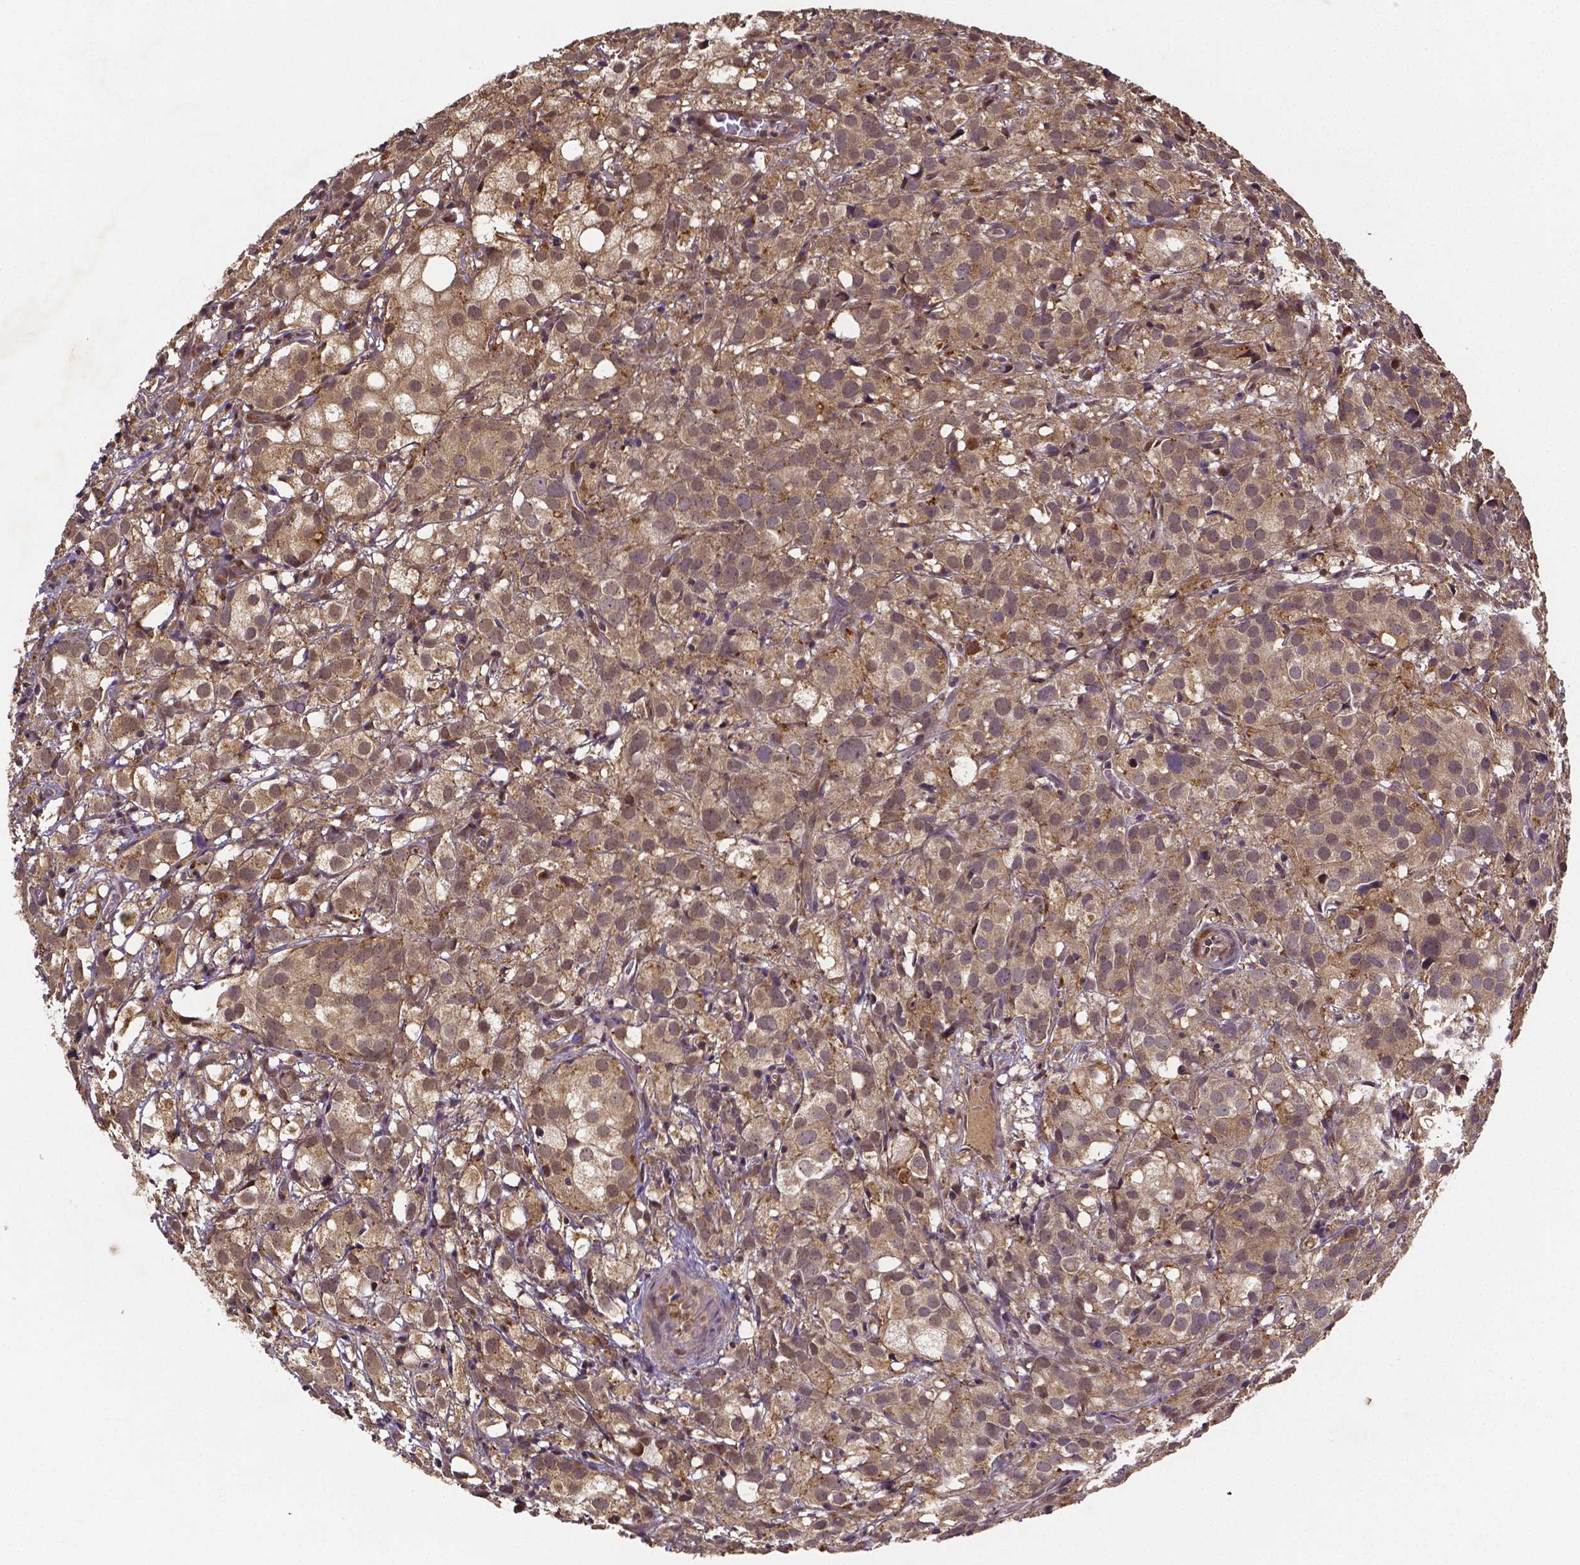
{"staining": {"intensity": "weak", "quantity": ">75%", "location": "cytoplasmic/membranous,nuclear"}, "tissue": "prostate cancer", "cell_type": "Tumor cells", "image_type": "cancer", "snomed": [{"axis": "morphology", "description": "Adenocarcinoma, High grade"}, {"axis": "topography", "description": "Prostate"}], "caption": "IHC of human prostate adenocarcinoma (high-grade) reveals low levels of weak cytoplasmic/membranous and nuclear staining in about >75% of tumor cells.", "gene": "RNF123", "patient": {"sex": "male", "age": 86}}